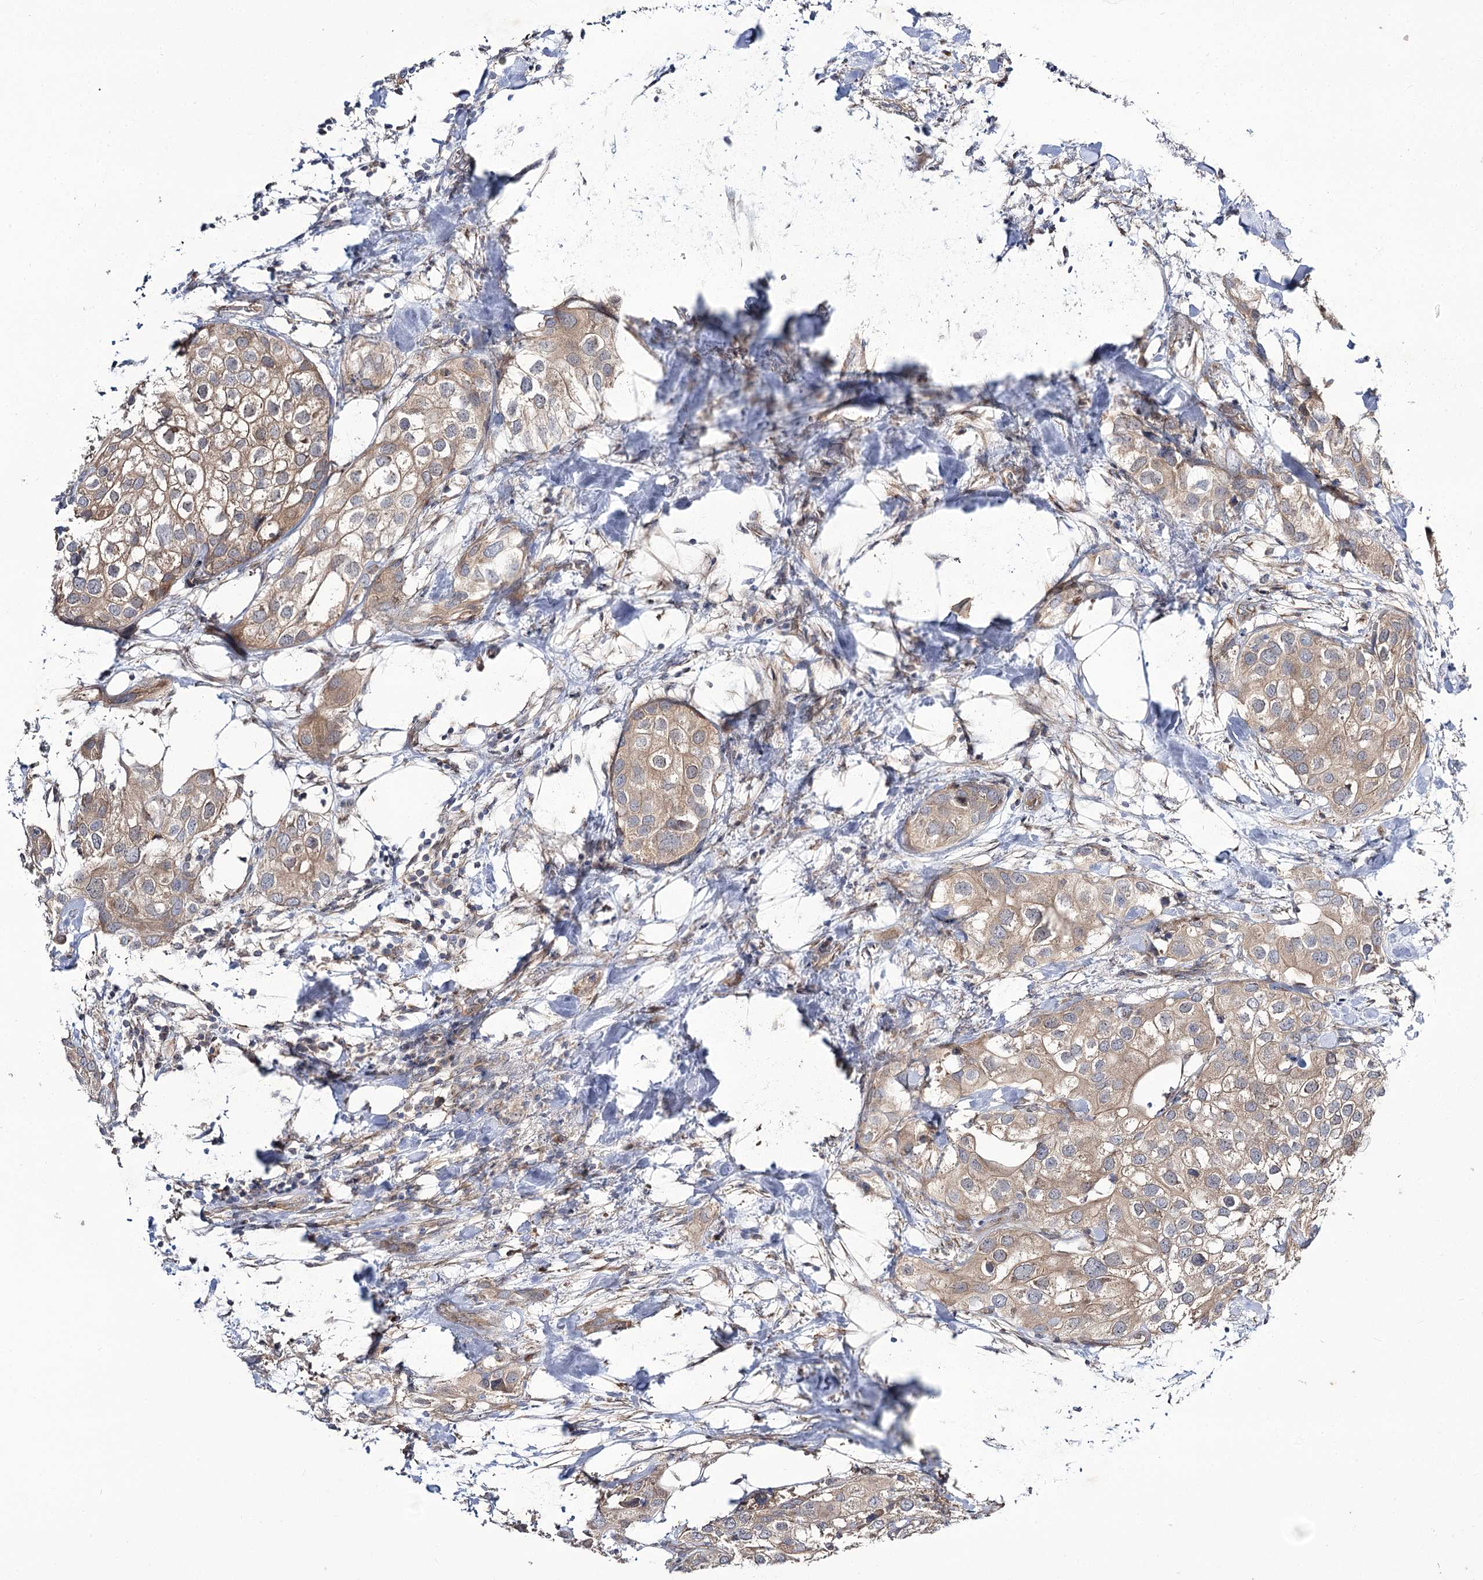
{"staining": {"intensity": "moderate", "quantity": ">75%", "location": "cytoplasmic/membranous"}, "tissue": "urothelial cancer", "cell_type": "Tumor cells", "image_type": "cancer", "snomed": [{"axis": "morphology", "description": "Urothelial carcinoma, High grade"}, {"axis": "topography", "description": "Urinary bladder"}], "caption": "Urothelial cancer tissue shows moderate cytoplasmic/membranous staining in approximately >75% of tumor cells", "gene": "C11orf80", "patient": {"sex": "male", "age": 64}}